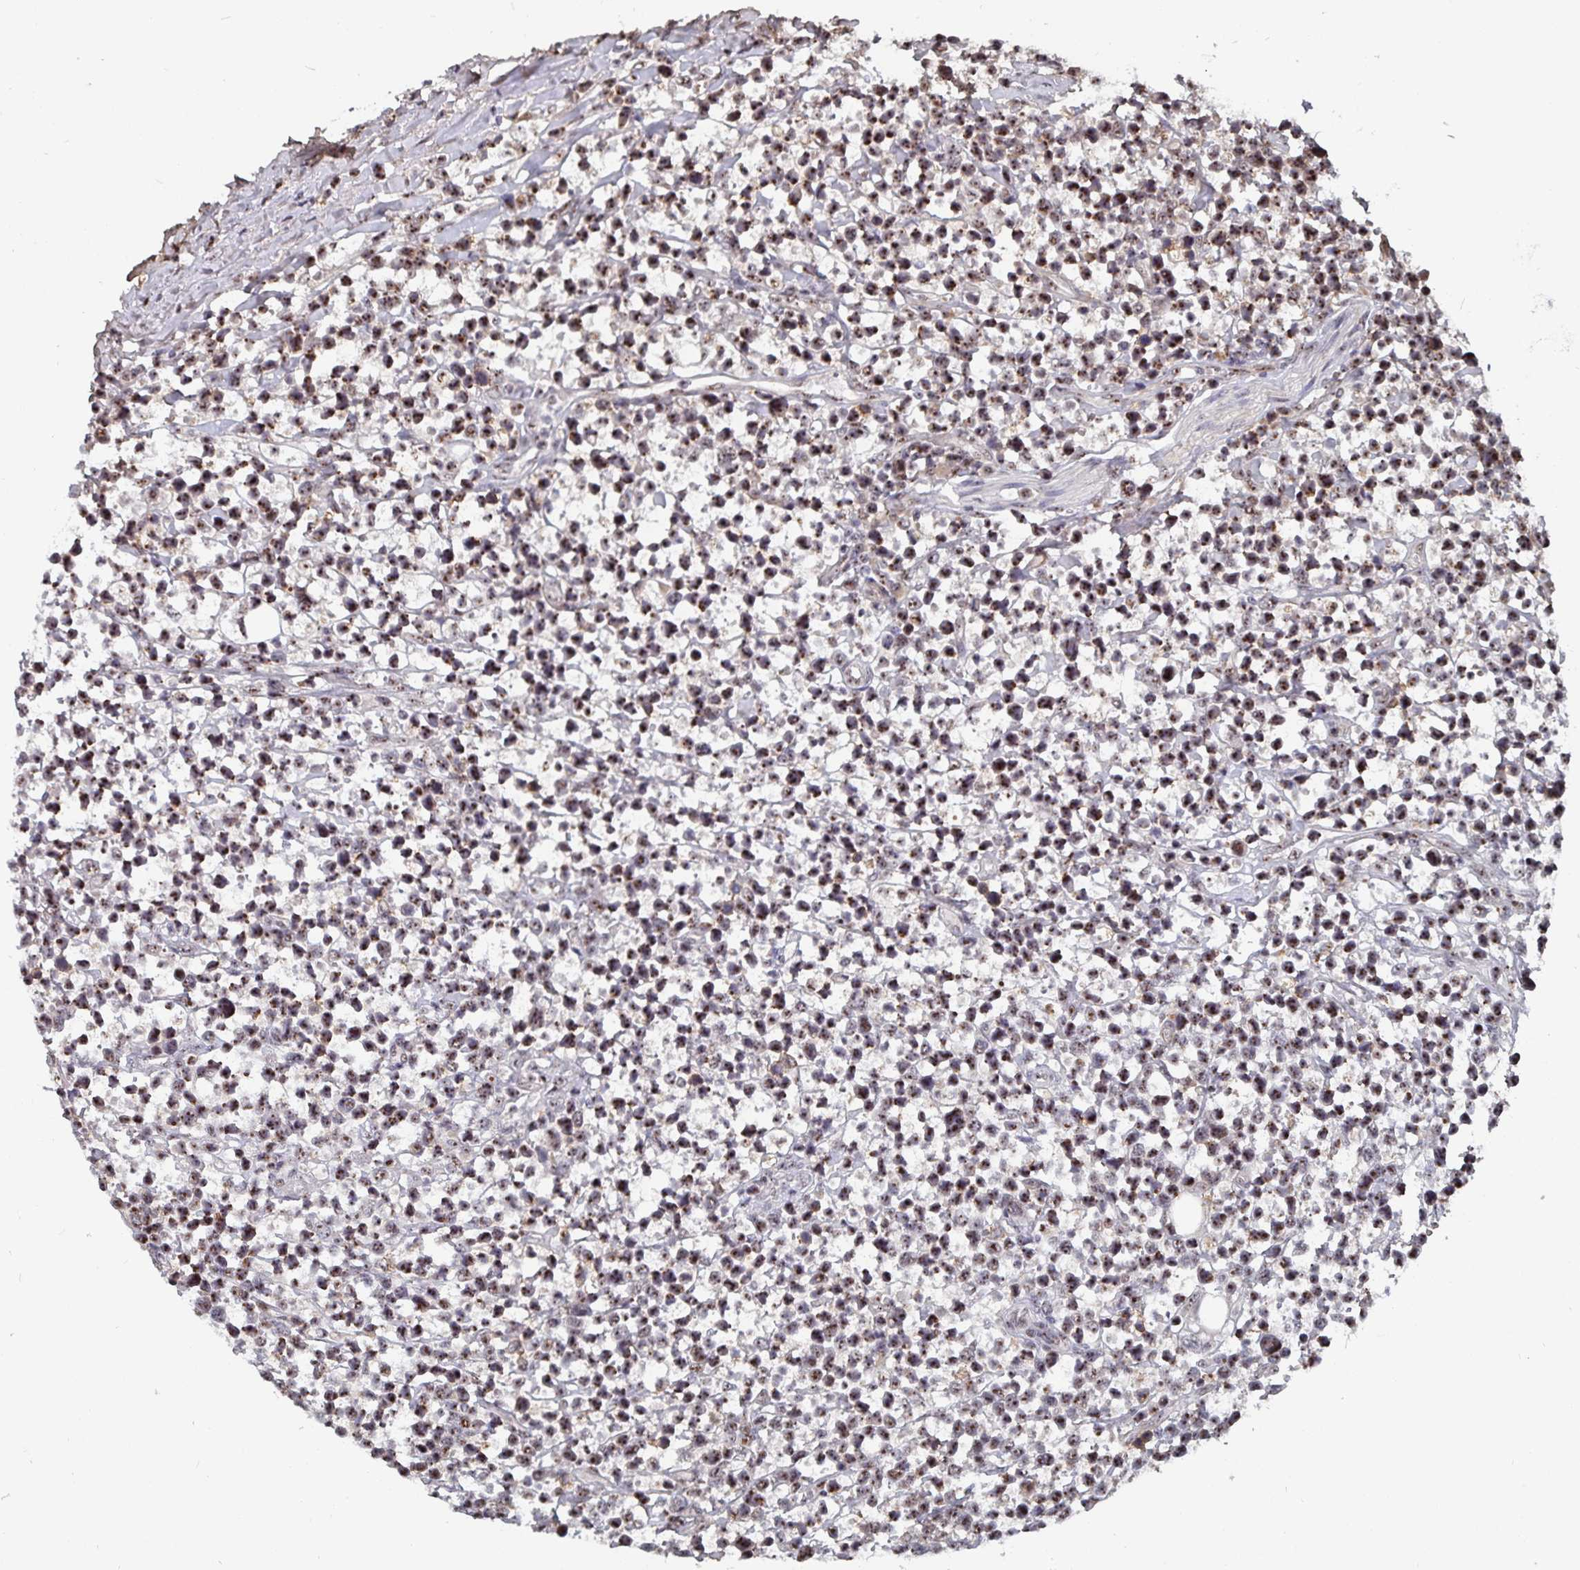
{"staining": {"intensity": "moderate", "quantity": ">75%", "location": "nuclear"}, "tissue": "lymphoma", "cell_type": "Tumor cells", "image_type": "cancer", "snomed": [{"axis": "morphology", "description": "Malignant lymphoma, non-Hodgkin's type, High grade"}, {"axis": "topography", "description": "Soft tissue"}], "caption": "Immunohistochemical staining of high-grade malignant lymphoma, non-Hodgkin's type demonstrates medium levels of moderate nuclear positivity in about >75% of tumor cells.", "gene": "LAS1L", "patient": {"sex": "female", "age": 56}}